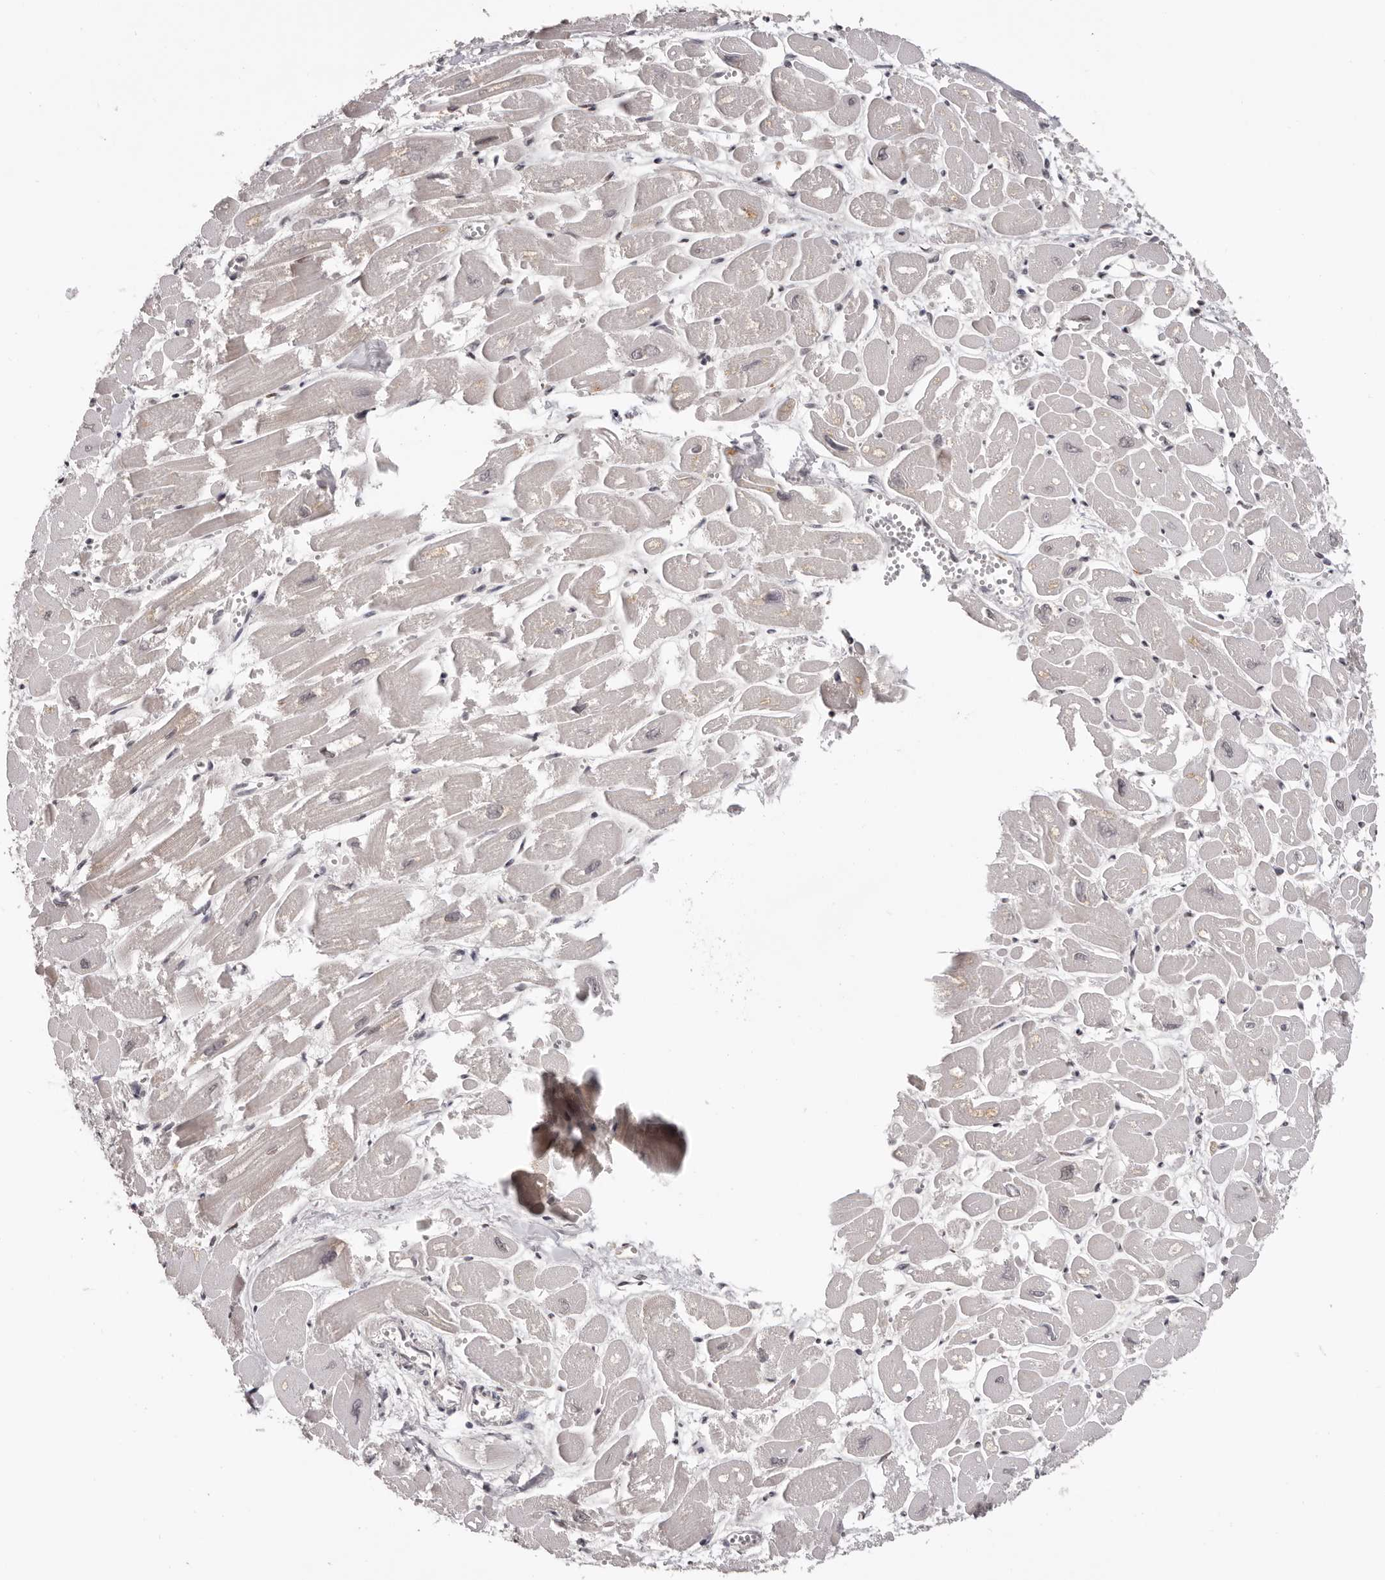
{"staining": {"intensity": "strong", "quantity": "25%-75%", "location": "cytoplasmic/membranous,nuclear"}, "tissue": "heart muscle", "cell_type": "Cardiomyocytes", "image_type": "normal", "snomed": [{"axis": "morphology", "description": "Normal tissue, NOS"}, {"axis": "topography", "description": "Heart"}], "caption": "Heart muscle stained with a brown dye shows strong cytoplasmic/membranous,nuclear positive positivity in about 25%-75% of cardiomyocytes.", "gene": "TBX5", "patient": {"sex": "male", "age": 54}}